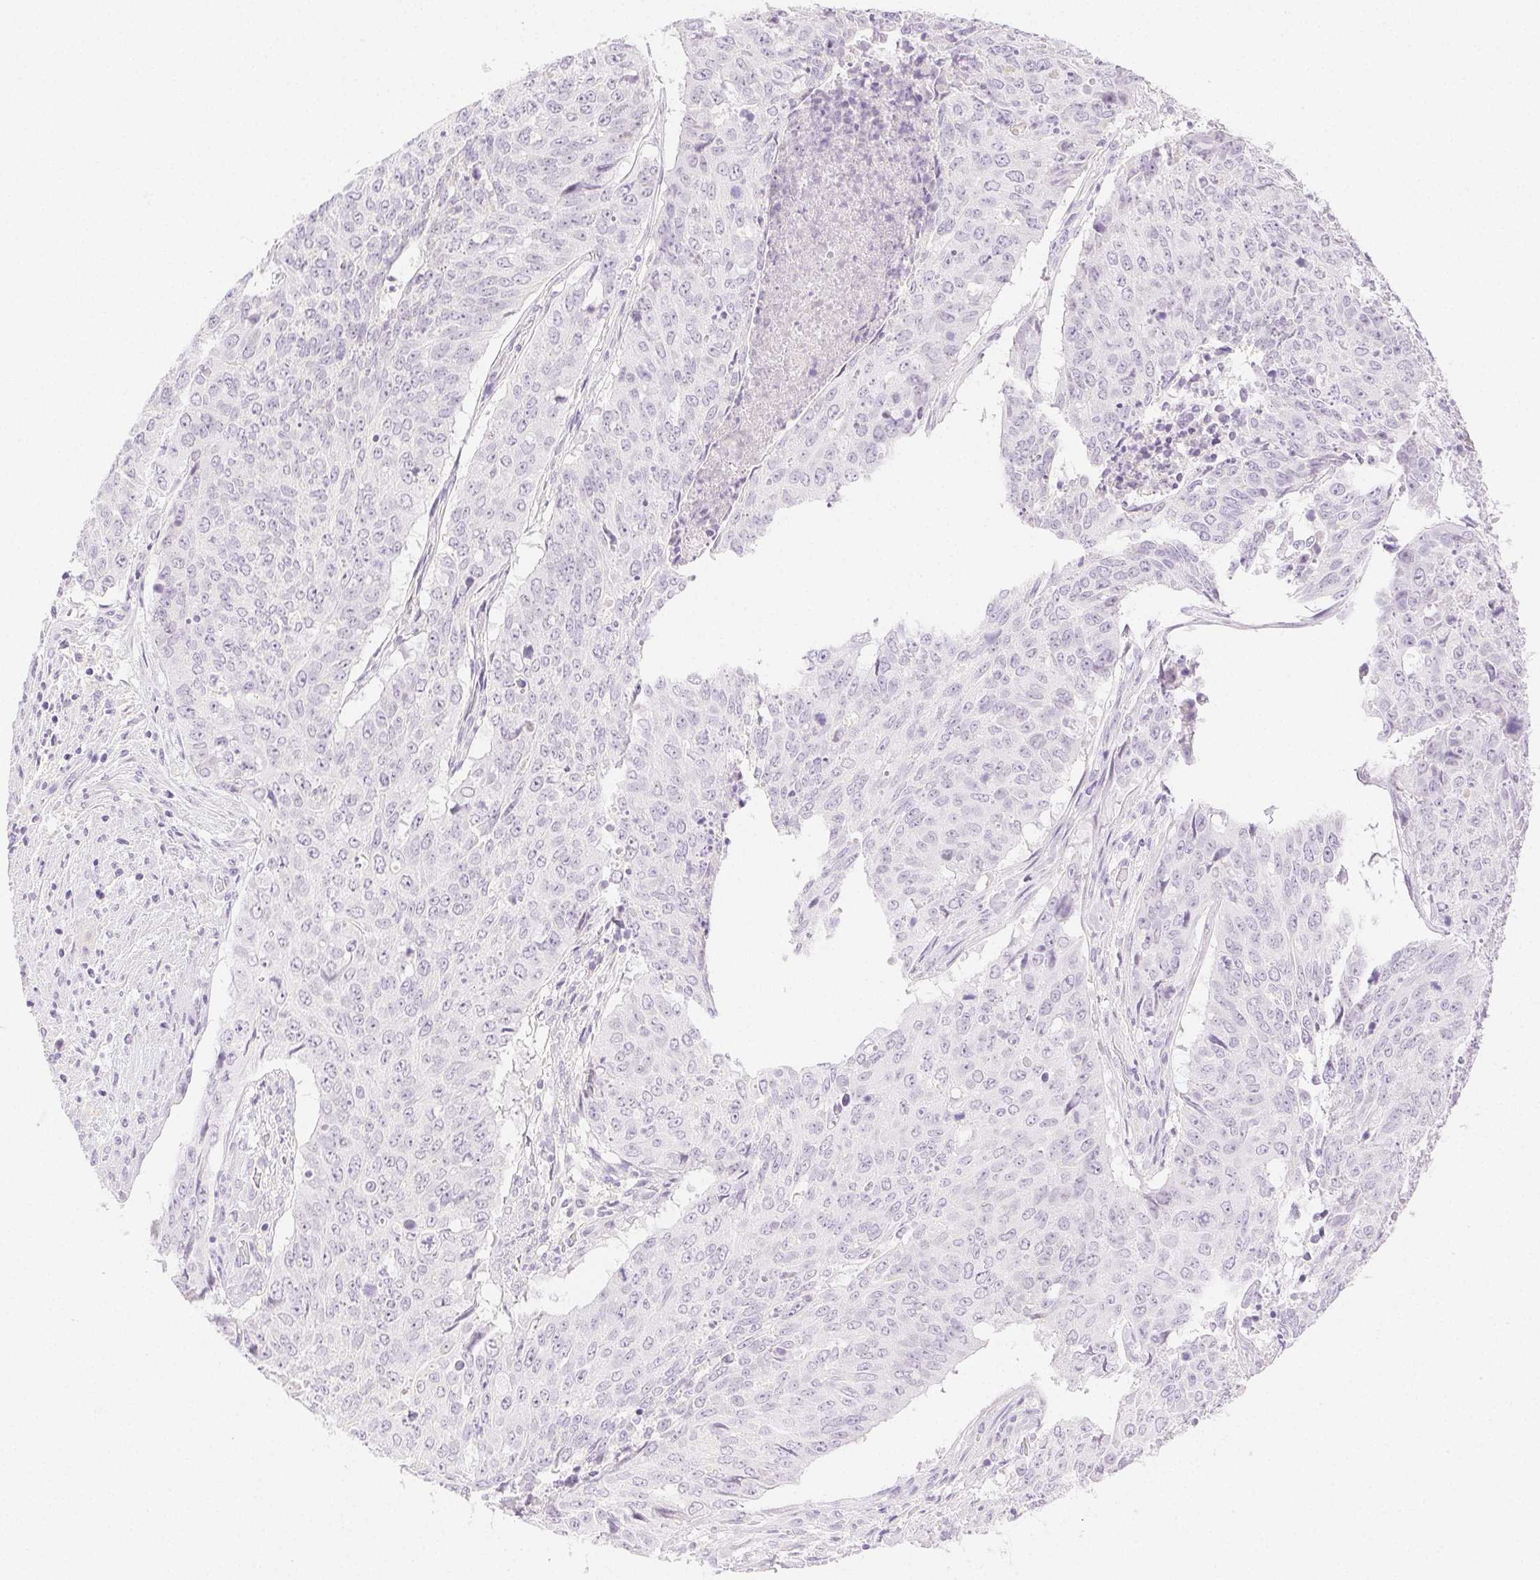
{"staining": {"intensity": "negative", "quantity": "none", "location": "none"}, "tissue": "lung cancer", "cell_type": "Tumor cells", "image_type": "cancer", "snomed": [{"axis": "morphology", "description": "Normal tissue, NOS"}, {"axis": "morphology", "description": "Squamous cell carcinoma, NOS"}, {"axis": "topography", "description": "Bronchus"}, {"axis": "topography", "description": "Lung"}], "caption": "A high-resolution micrograph shows IHC staining of lung cancer (squamous cell carcinoma), which demonstrates no significant expression in tumor cells.", "gene": "SPACA4", "patient": {"sex": "male", "age": 64}}